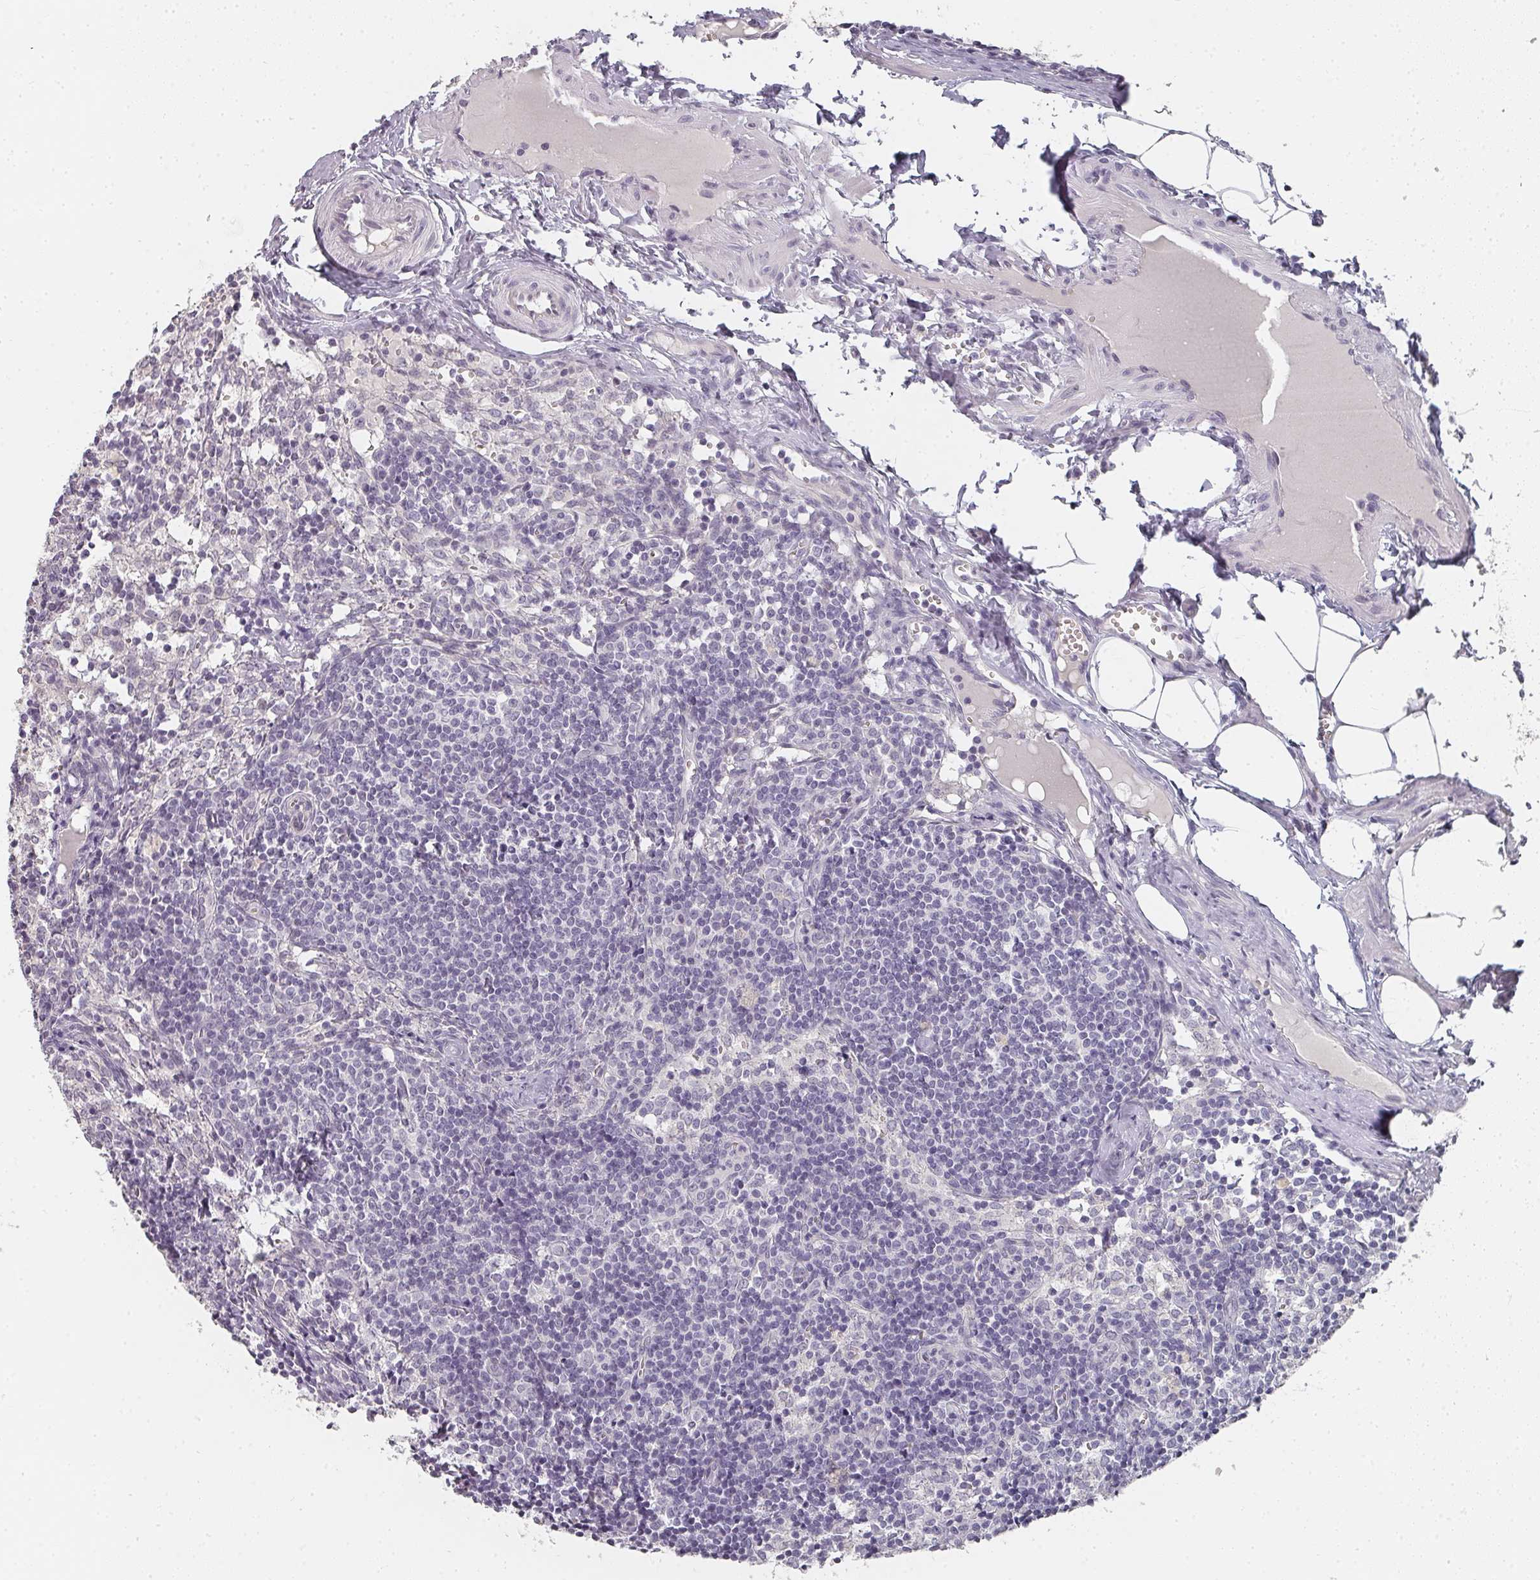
{"staining": {"intensity": "negative", "quantity": "none", "location": "none"}, "tissue": "lymph node", "cell_type": "Germinal center cells", "image_type": "normal", "snomed": [{"axis": "morphology", "description": "Normal tissue, NOS"}, {"axis": "topography", "description": "Lymph node"}], "caption": "Immunohistochemistry micrograph of benign lymph node: human lymph node stained with DAB (3,3'-diaminobenzidine) shows no significant protein staining in germinal center cells.", "gene": "SHISA2", "patient": {"sex": "female", "age": 30}}